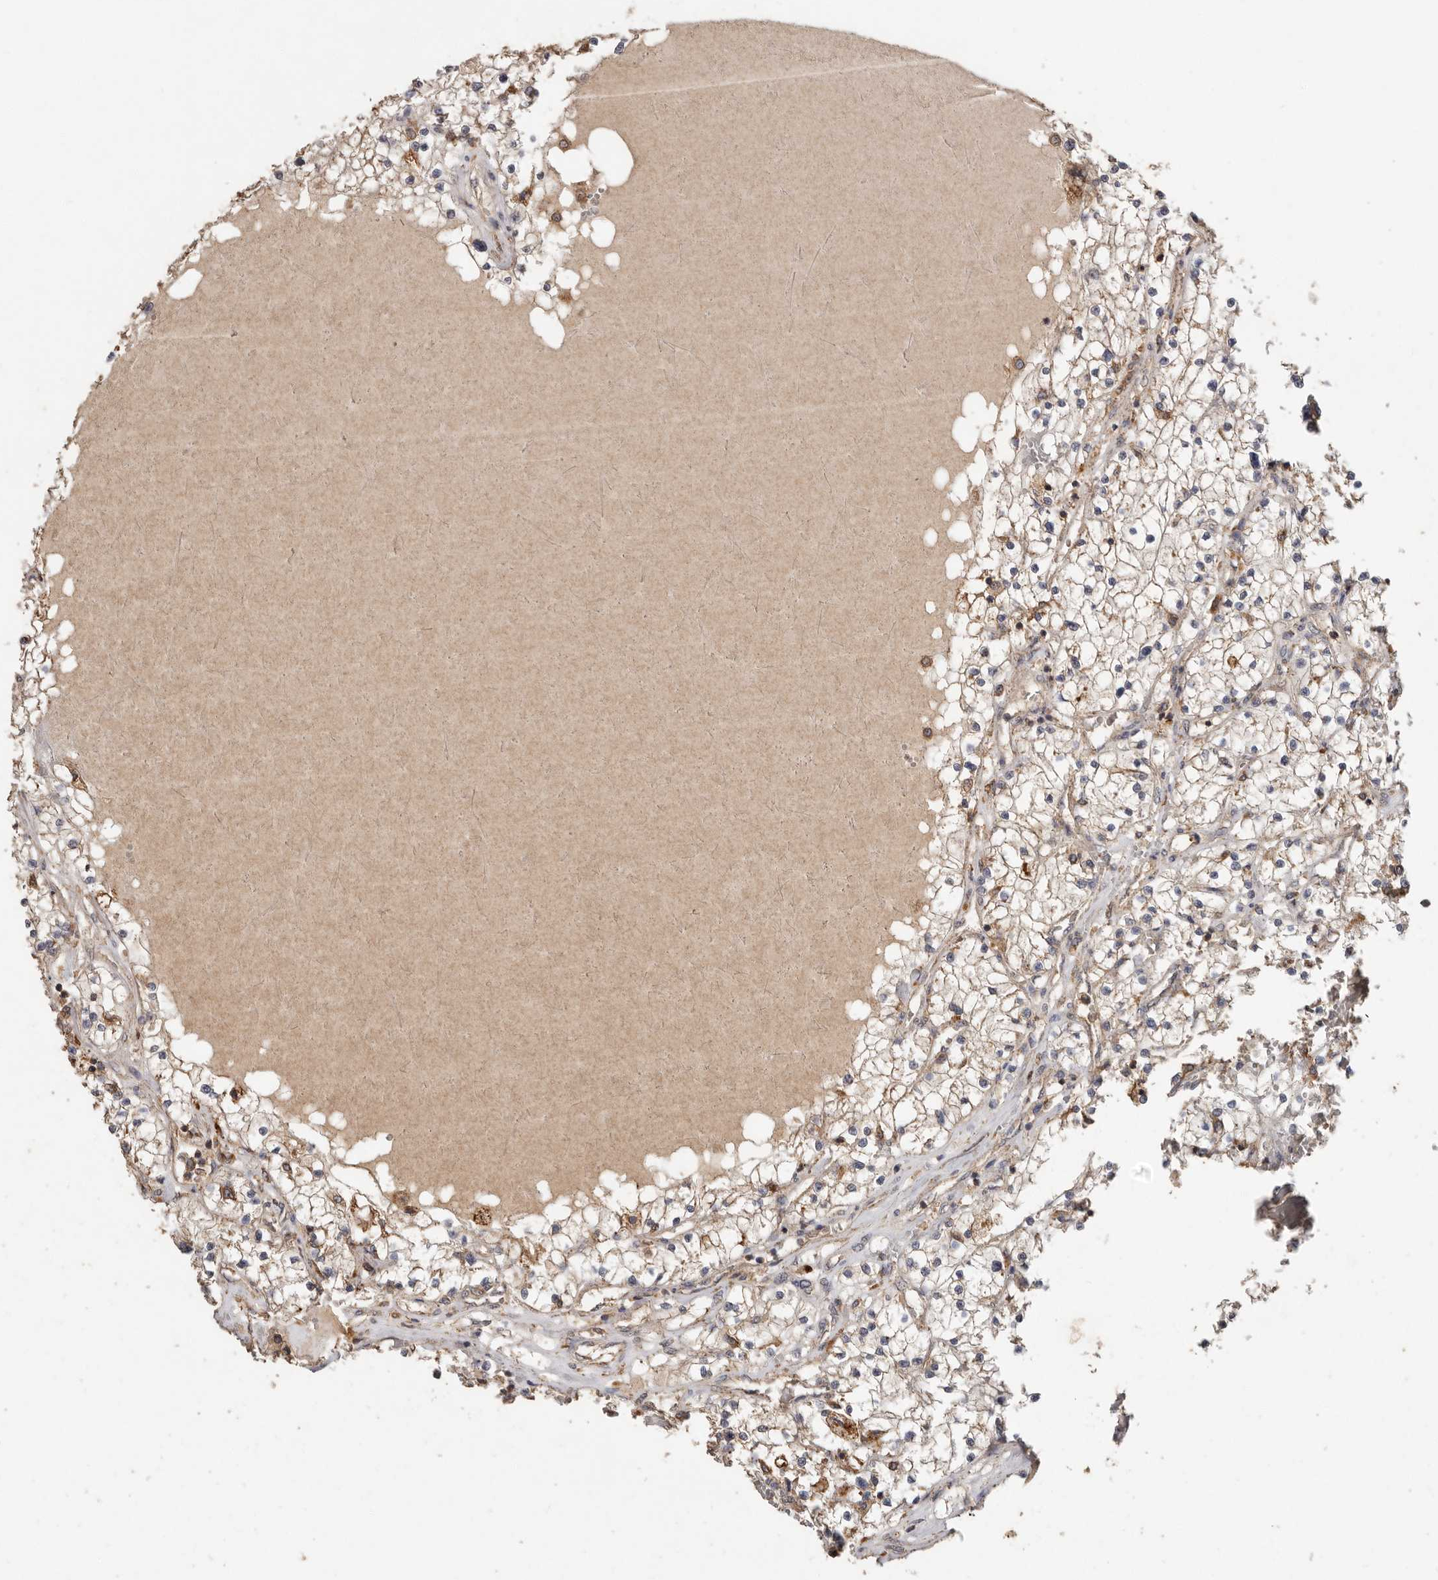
{"staining": {"intensity": "weak", "quantity": "<25%", "location": "cytoplasmic/membranous"}, "tissue": "renal cancer", "cell_type": "Tumor cells", "image_type": "cancer", "snomed": [{"axis": "morphology", "description": "Normal tissue, NOS"}, {"axis": "morphology", "description": "Adenocarcinoma, NOS"}, {"axis": "topography", "description": "Kidney"}], "caption": "Tumor cells show no significant staining in renal cancer (adenocarcinoma).", "gene": "RWDD1", "patient": {"sex": "male", "age": 68}}